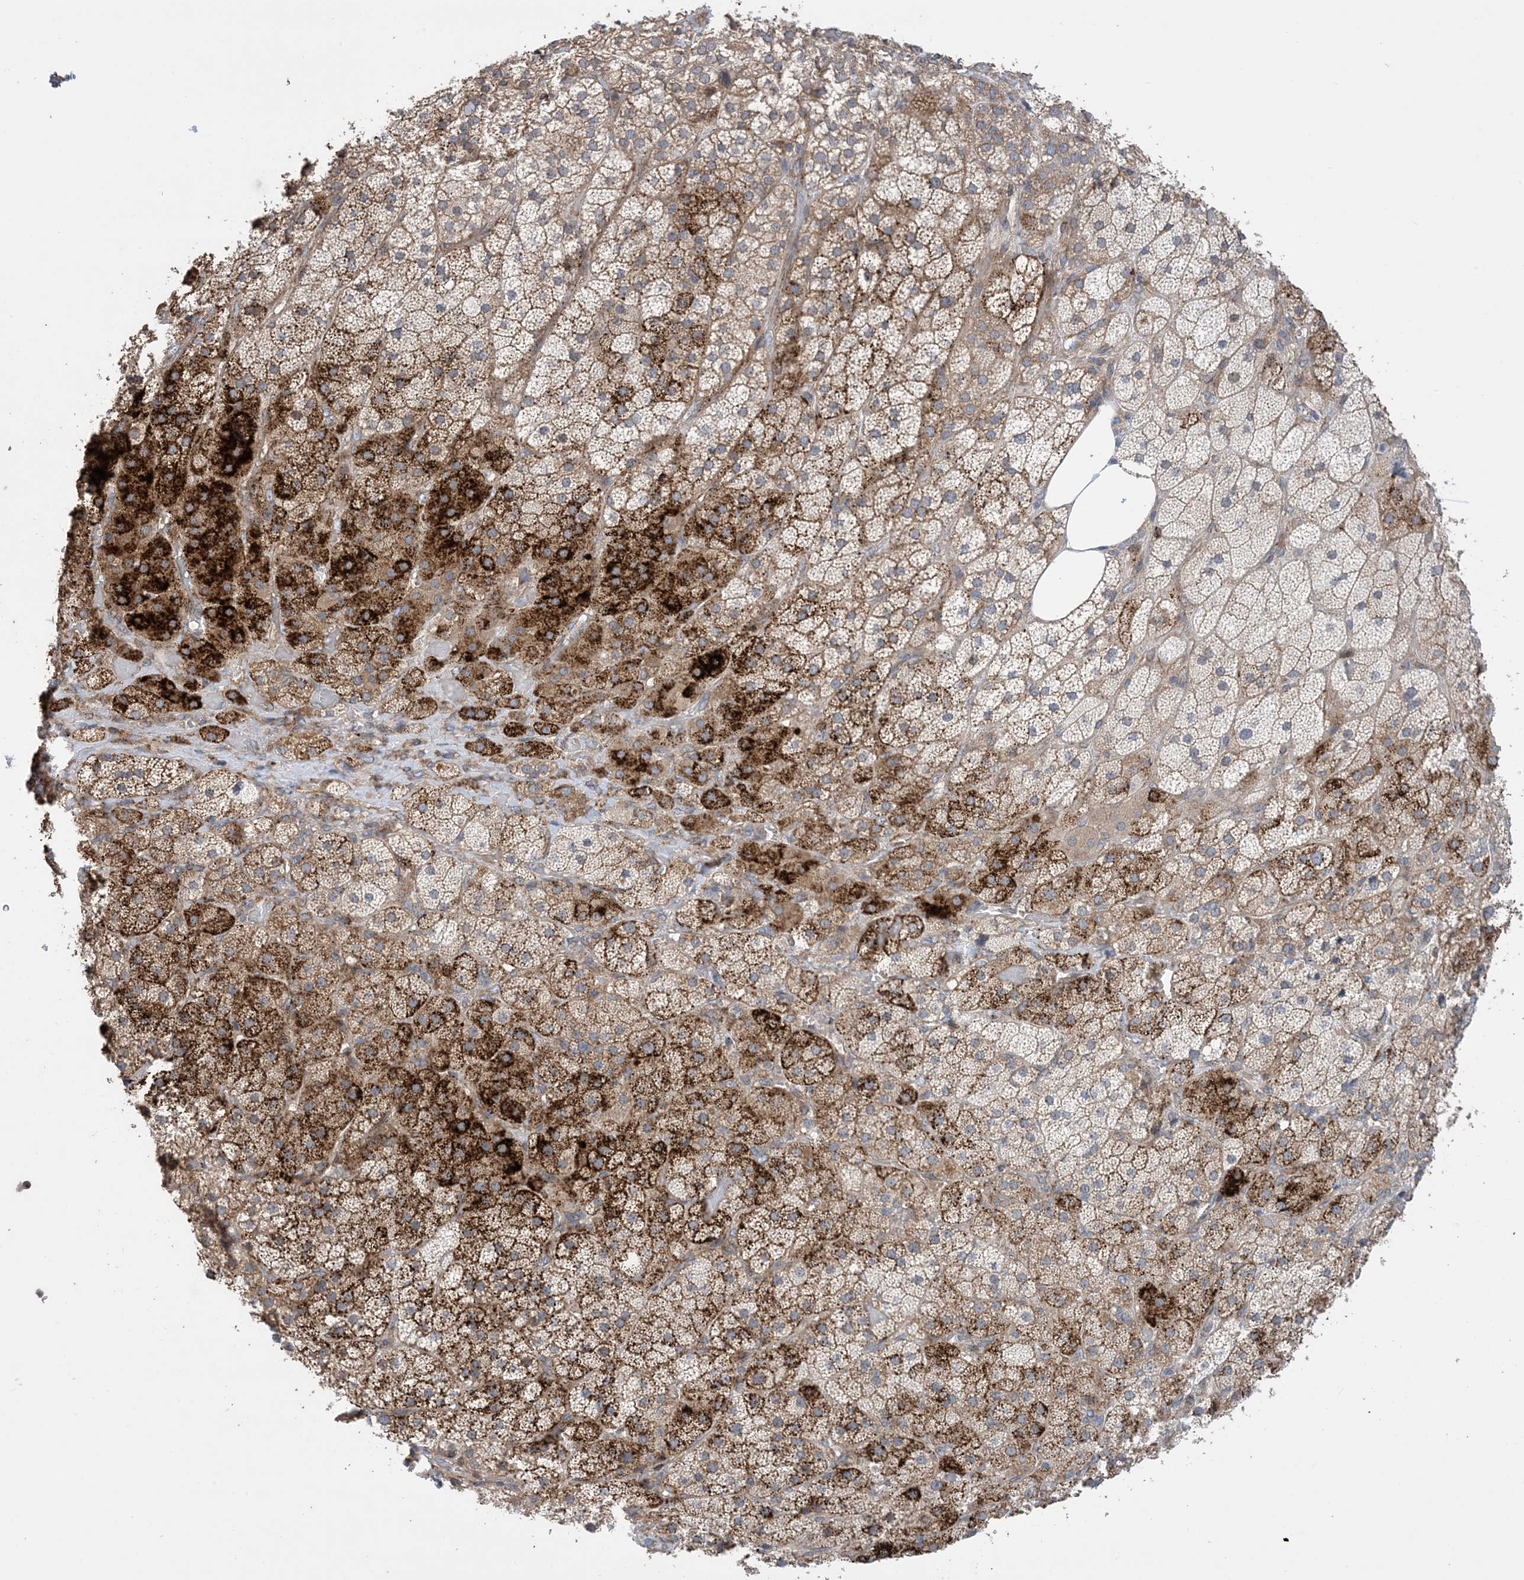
{"staining": {"intensity": "moderate", "quantity": ">75%", "location": "cytoplasmic/membranous"}, "tissue": "adrenal gland", "cell_type": "Glandular cells", "image_type": "normal", "snomed": [{"axis": "morphology", "description": "Normal tissue, NOS"}, {"axis": "topography", "description": "Adrenal gland"}], "caption": "Human adrenal gland stained for a protein (brown) demonstrates moderate cytoplasmic/membranous positive expression in approximately >75% of glandular cells.", "gene": "CLEC16A", "patient": {"sex": "male", "age": 57}}